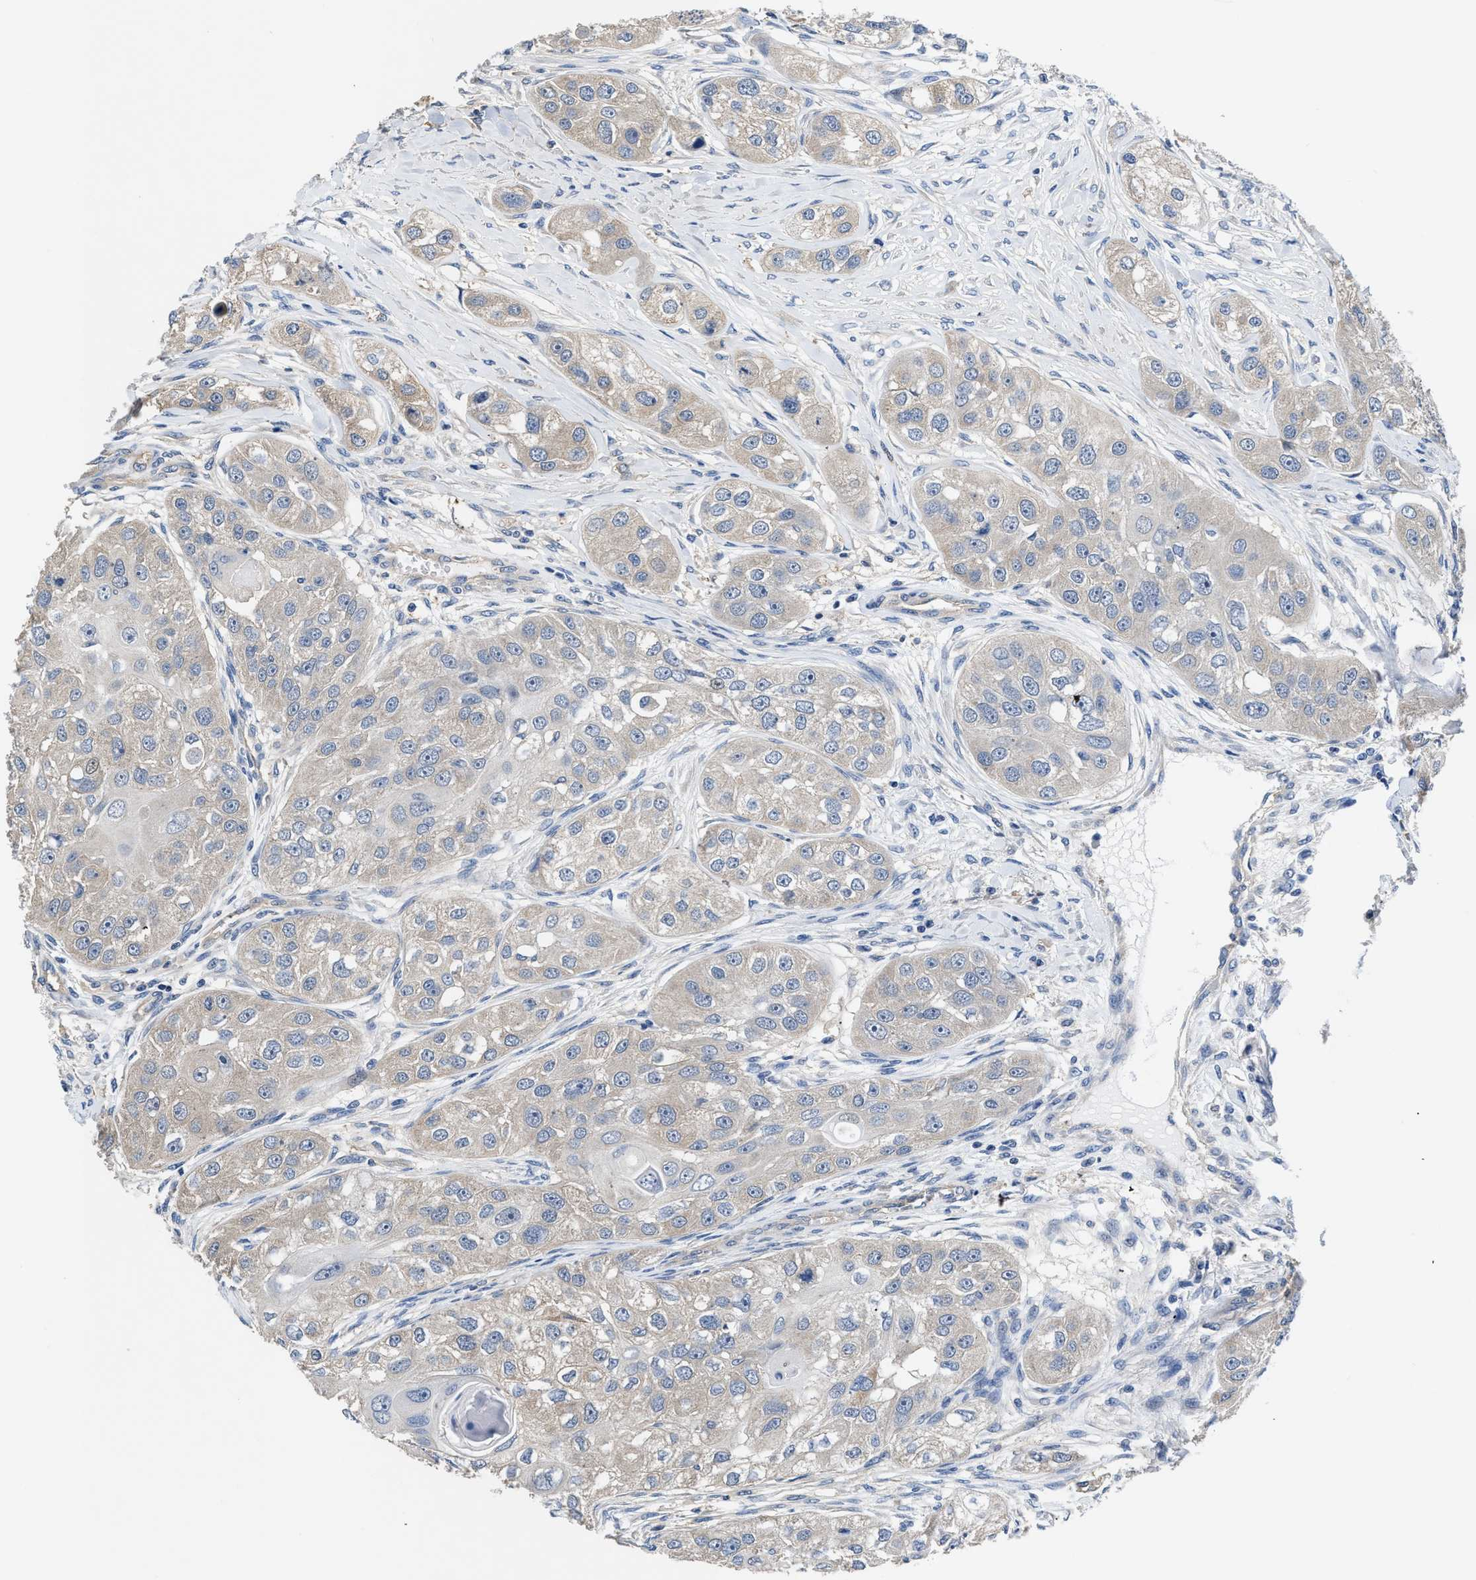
{"staining": {"intensity": "negative", "quantity": "none", "location": "none"}, "tissue": "head and neck cancer", "cell_type": "Tumor cells", "image_type": "cancer", "snomed": [{"axis": "morphology", "description": "Normal tissue, NOS"}, {"axis": "morphology", "description": "Squamous cell carcinoma, NOS"}, {"axis": "topography", "description": "Skeletal muscle"}, {"axis": "topography", "description": "Head-Neck"}], "caption": "Head and neck cancer stained for a protein using immunohistochemistry shows no positivity tumor cells.", "gene": "C22orf42", "patient": {"sex": "male", "age": 51}}